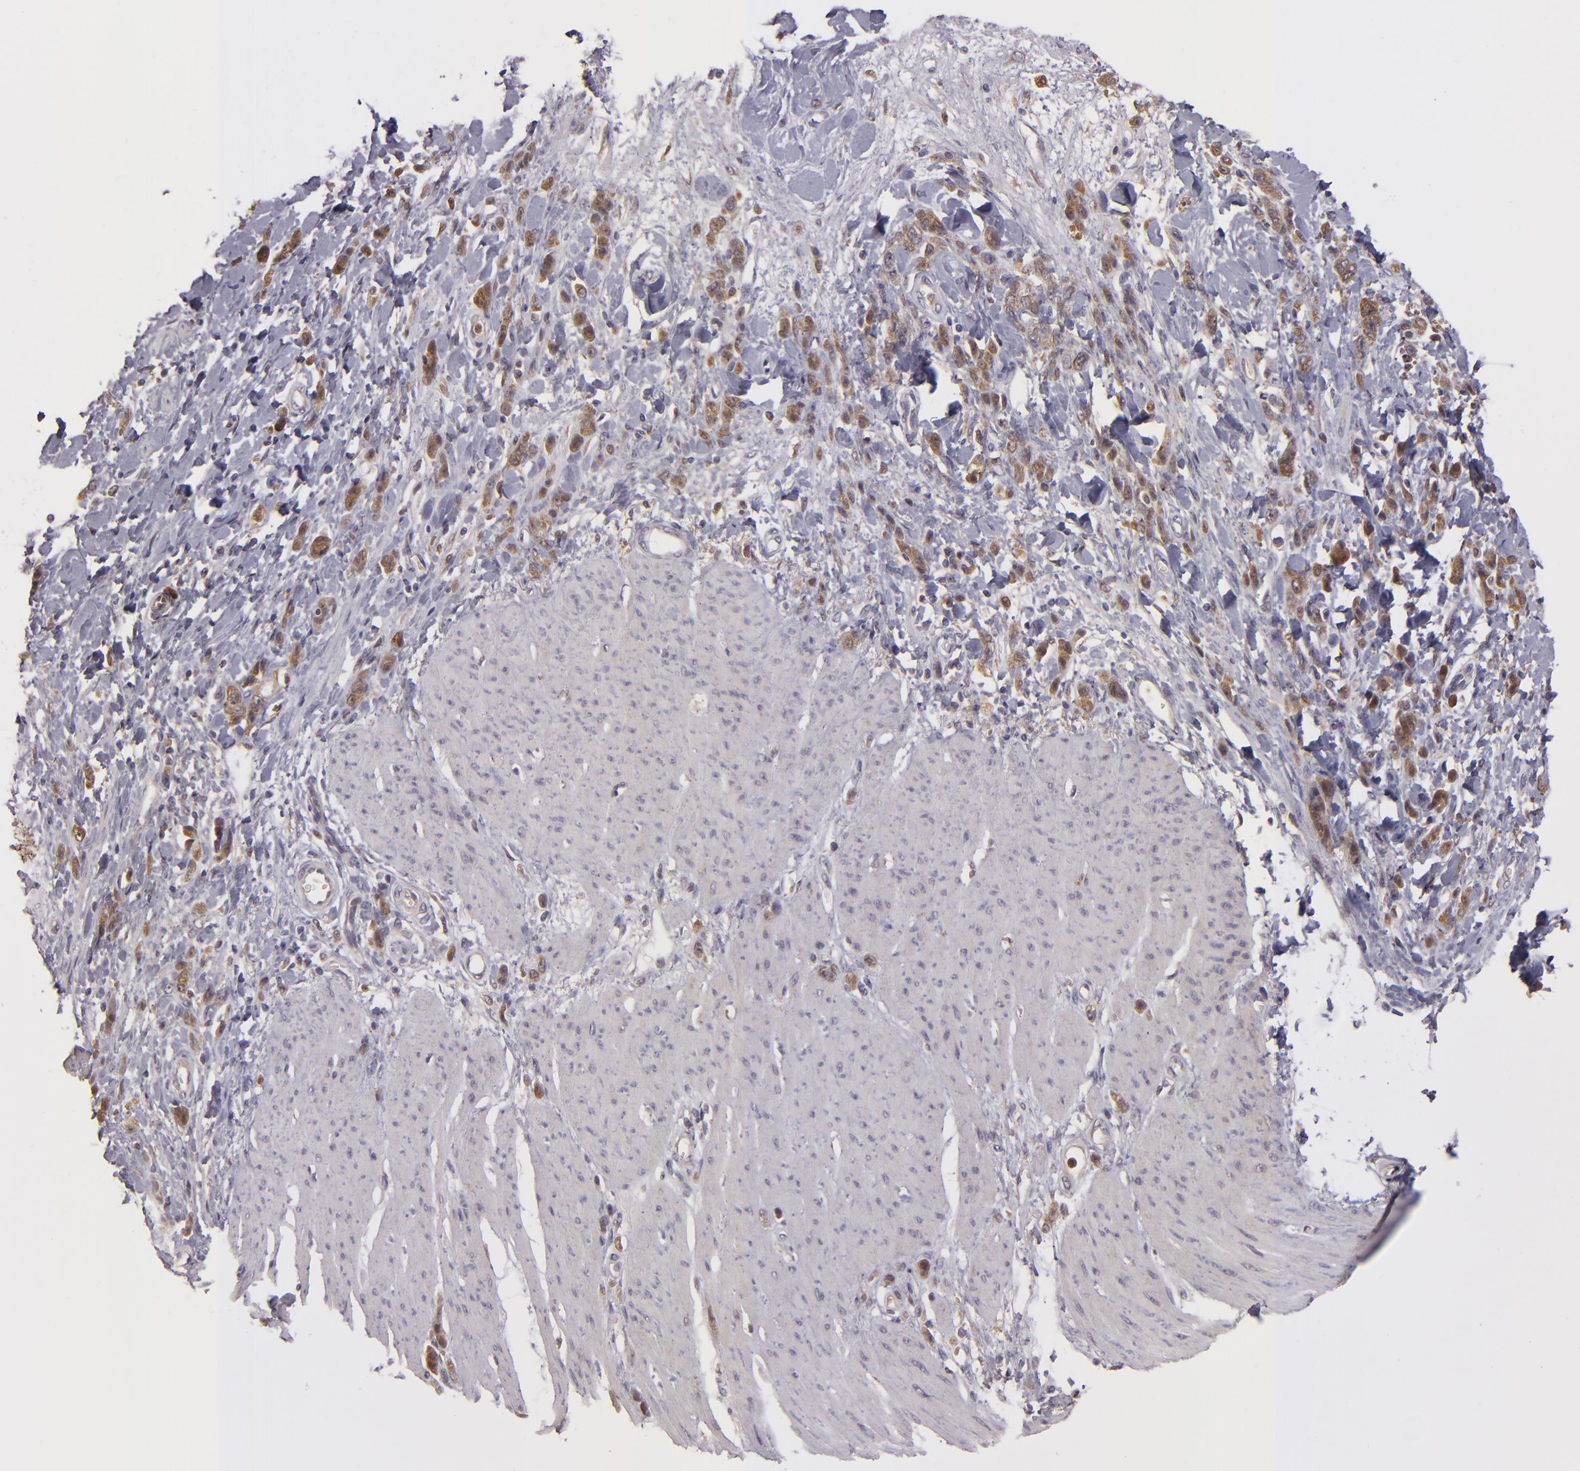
{"staining": {"intensity": "moderate", "quantity": ">75%", "location": "cytoplasmic/membranous"}, "tissue": "stomach cancer", "cell_type": "Tumor cells", "image_type": "cancer", "snomed": [{"axis": "morphology", "description": "Normal tissue, NOS"}, {"axis": "morphology", "description": "Adenocarcinoma, NOS"}, {"axis": "topography", "description": "Stomach"}], "caption": "Moderate cytoplasmic/membranous protein expression is appreciated in about >75% of tumor cells in stomach cancer. (Brightfield microscopy of DAB IHC at high magnification).", "gene": "FHIT", "patient": {"sex": "male", "age": 82}}